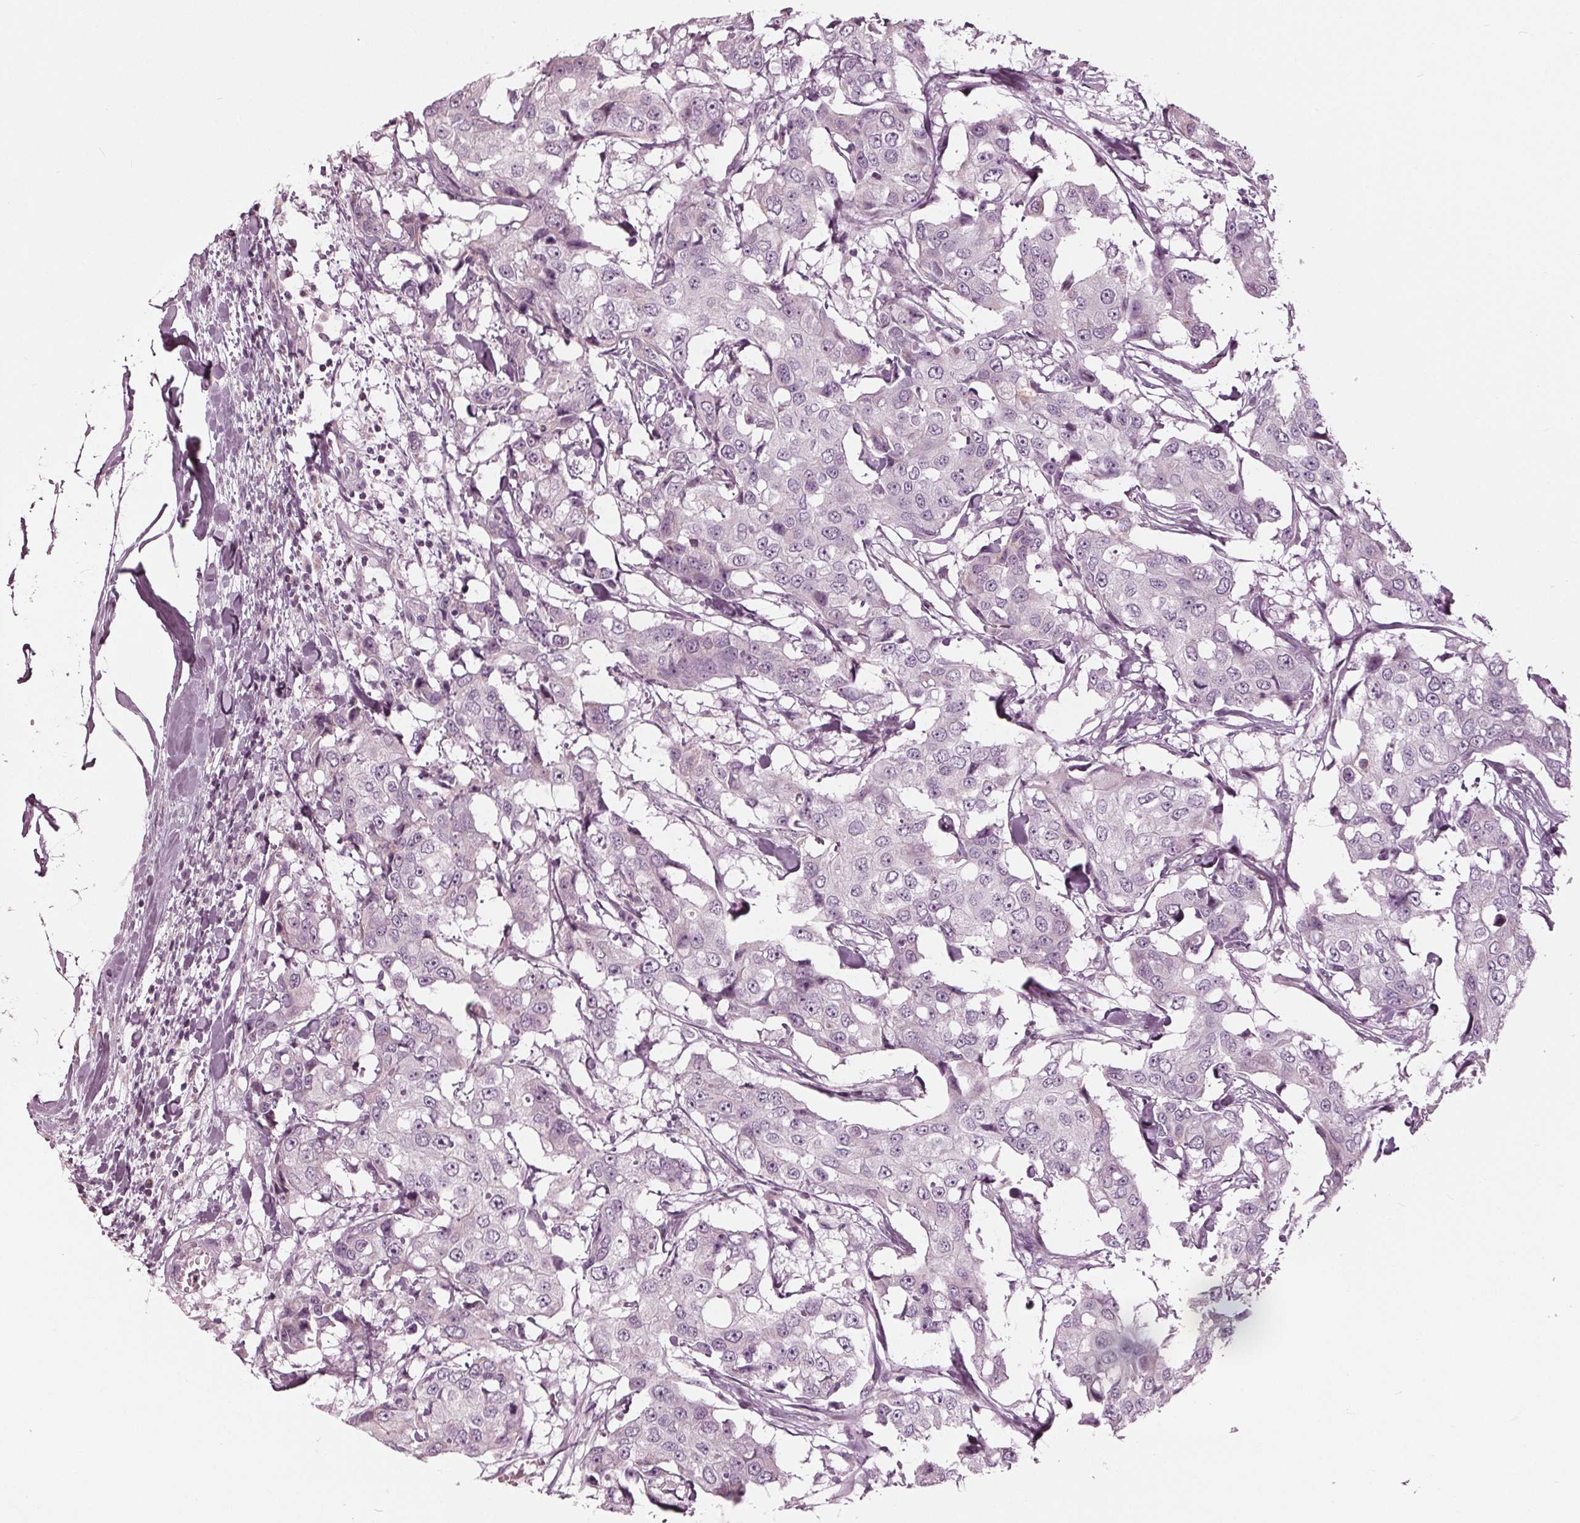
{"staining": {"intensity": "negative", "quantity": "none", "location": "none"}, "tissue": "breast cancer", "cell_type": "Tumor cells", "image_type": "cancer", "snomed": [{"axis": "morphology", "description": "Duct carcinoma"}, {"axis": "topography", "description": "Breast"}], "caption": "A micrograph of human intraductal carcinoma (breast) is negative for staining in tumor cells. (Immunohistochemistry (ihc), brightfield microscopy, high magnification).", "gene": "CLN6", "patient": {"sex": "female", "age": 27}}